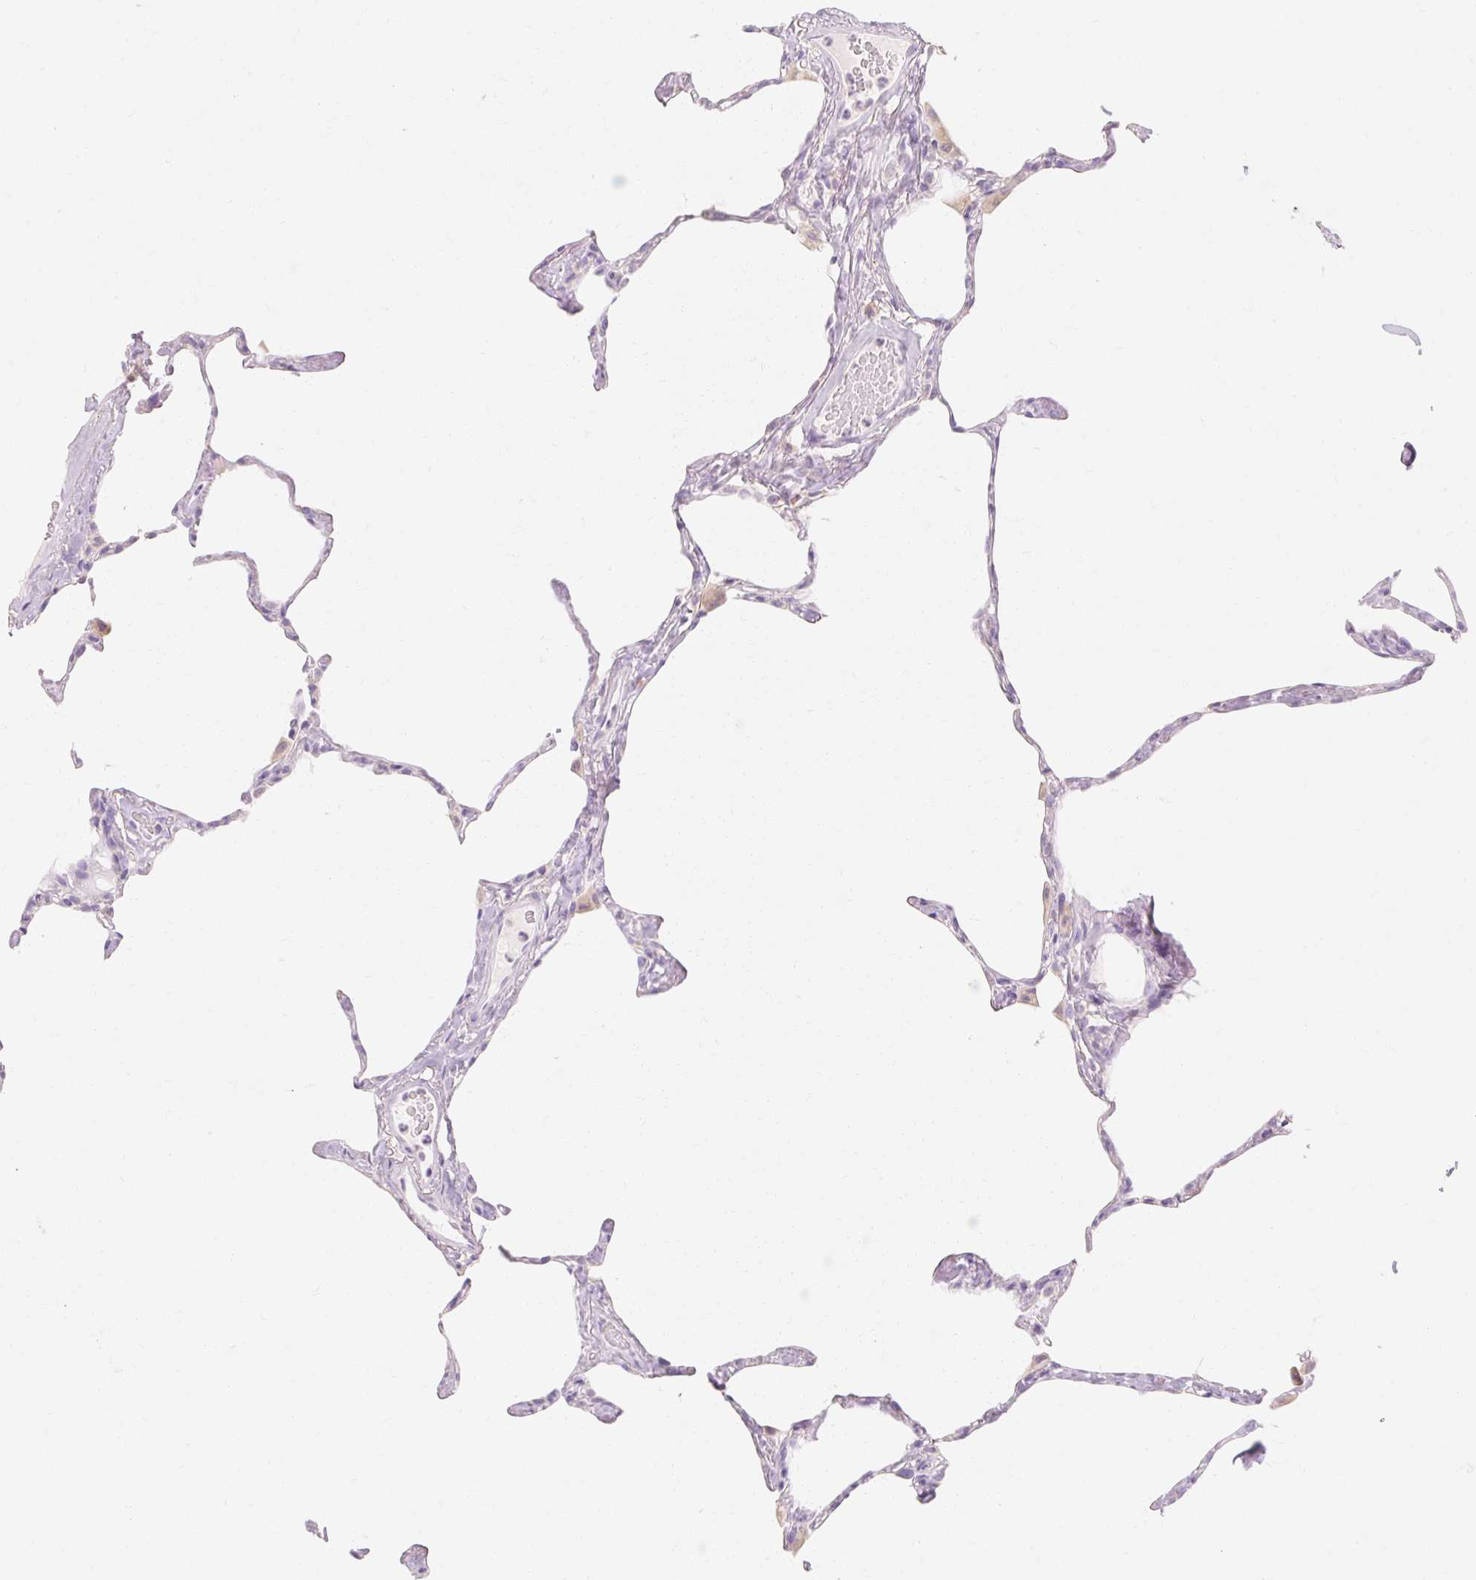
{"staining": {"intensity": "weak", "quantity": "<25%", "location": "cytoplasmic/membranous"}, "tissue": "lung", "cell_type": "Alveolar cells", "image_type": "normal", "snomed": [{"axis": "morphology", "description": "Normal tissue, NOS"}, {"axis": "topography", "description": "Lung"}], "caption": "Alveolar cells are negative for brown protein staining in unremarkable lung. (Stains: DAB immunohistochemistry with hematoxylin counter stain, Microscopy: brightfield microscopy at high magnification).", "gene": "MYO1D", "patient": {"sex": "male", "age": 65}}